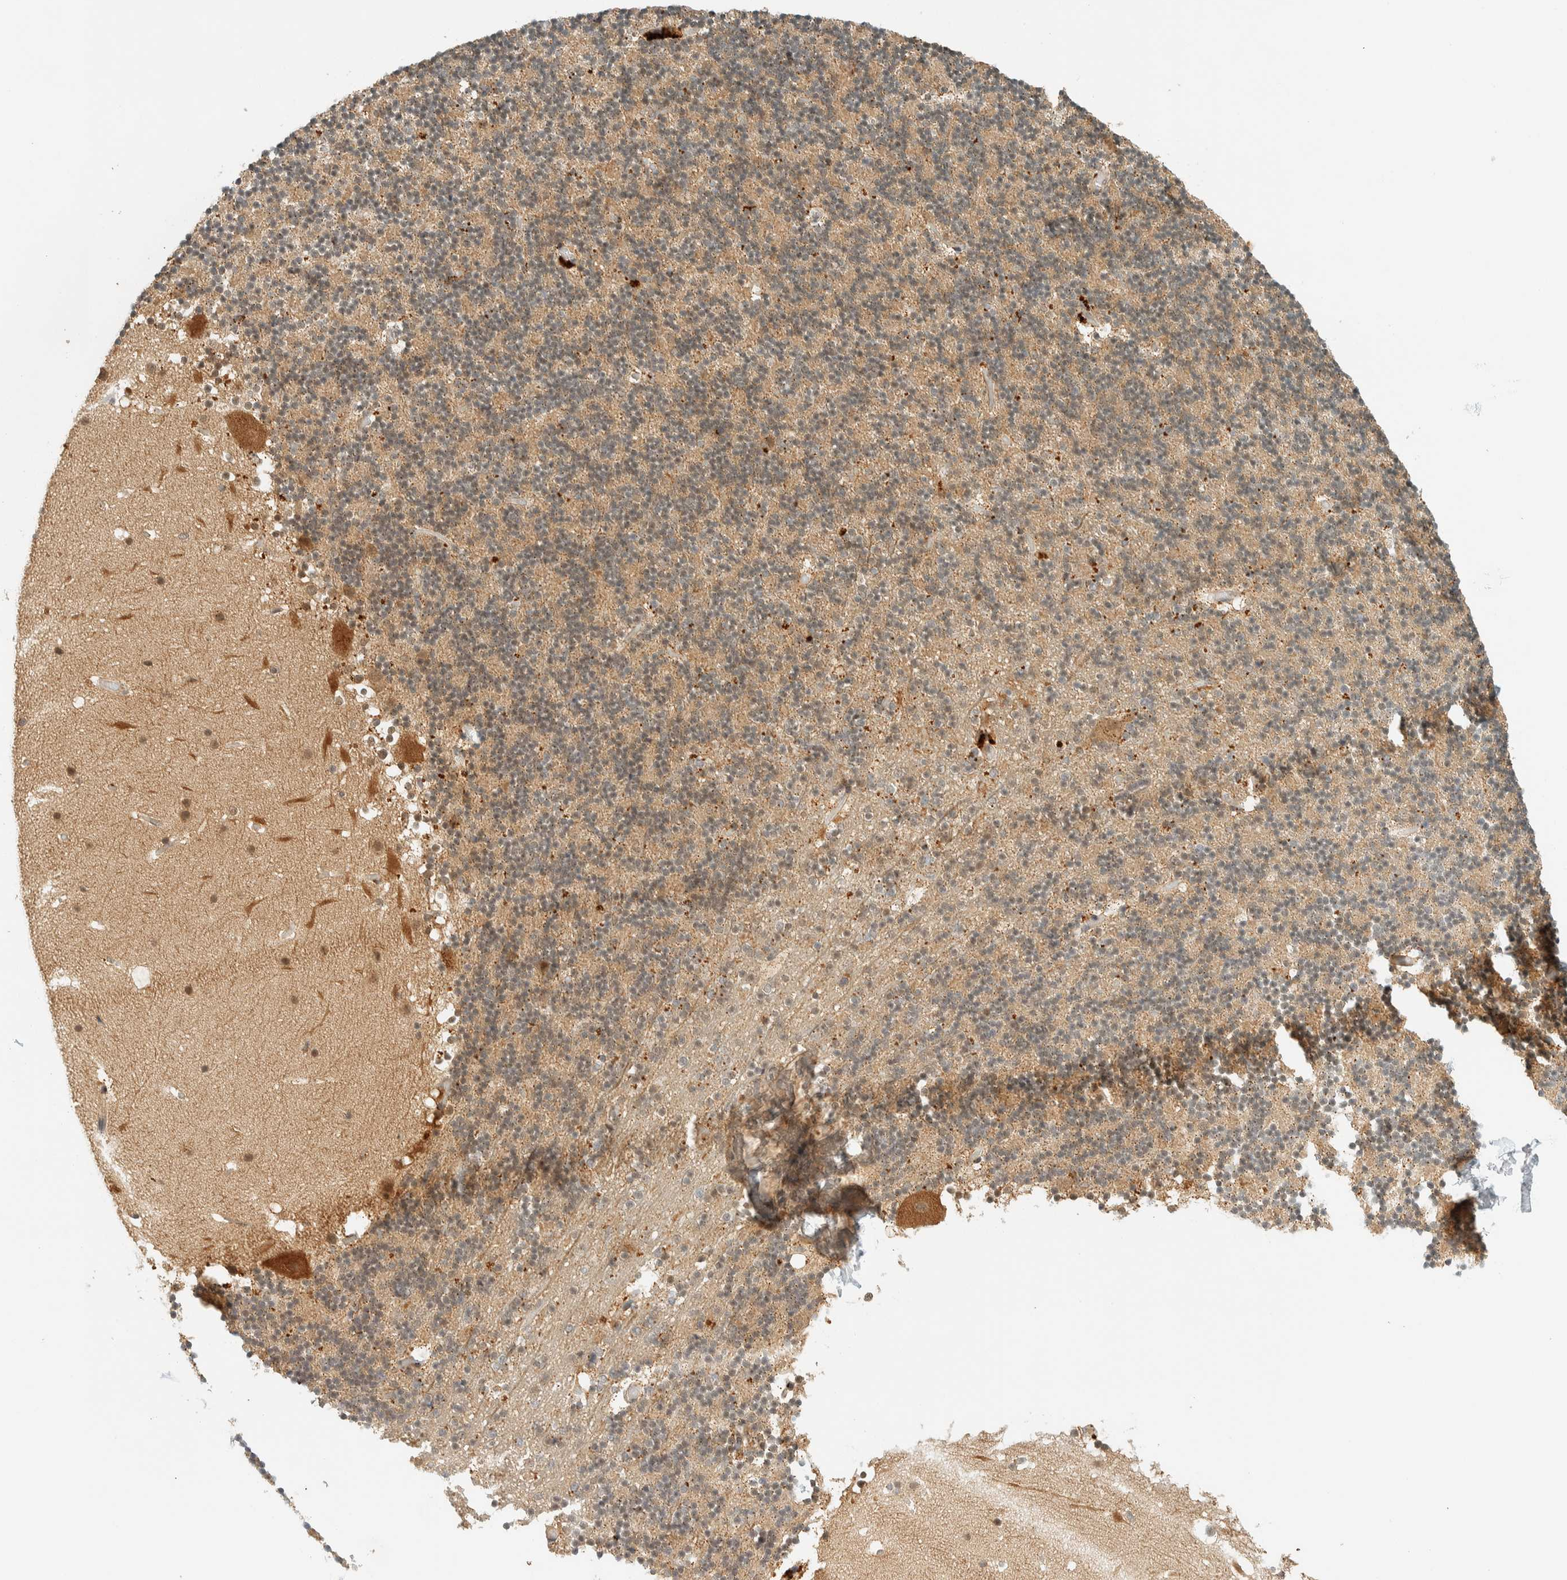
{"staining": {"intensity": "weak", "quantity": "<25%", "location": "cytoplasmic/membranous"}, "tissue": "cerebellum", "cell_type": "Cells in granular layer", "image_type": "normal", "snomed": [{"axis": "morphology", "description": "Normal tissue, NOS"}, {"axis": "topography", "description": "Cerebellum"}], "caption": "This is an immunohistochemistry histopathology image of normal cerebellum. There is no expression in cells in granular layer.", "gene": "KIFAP3", "patient": {"sex": "male", "age": 57}}